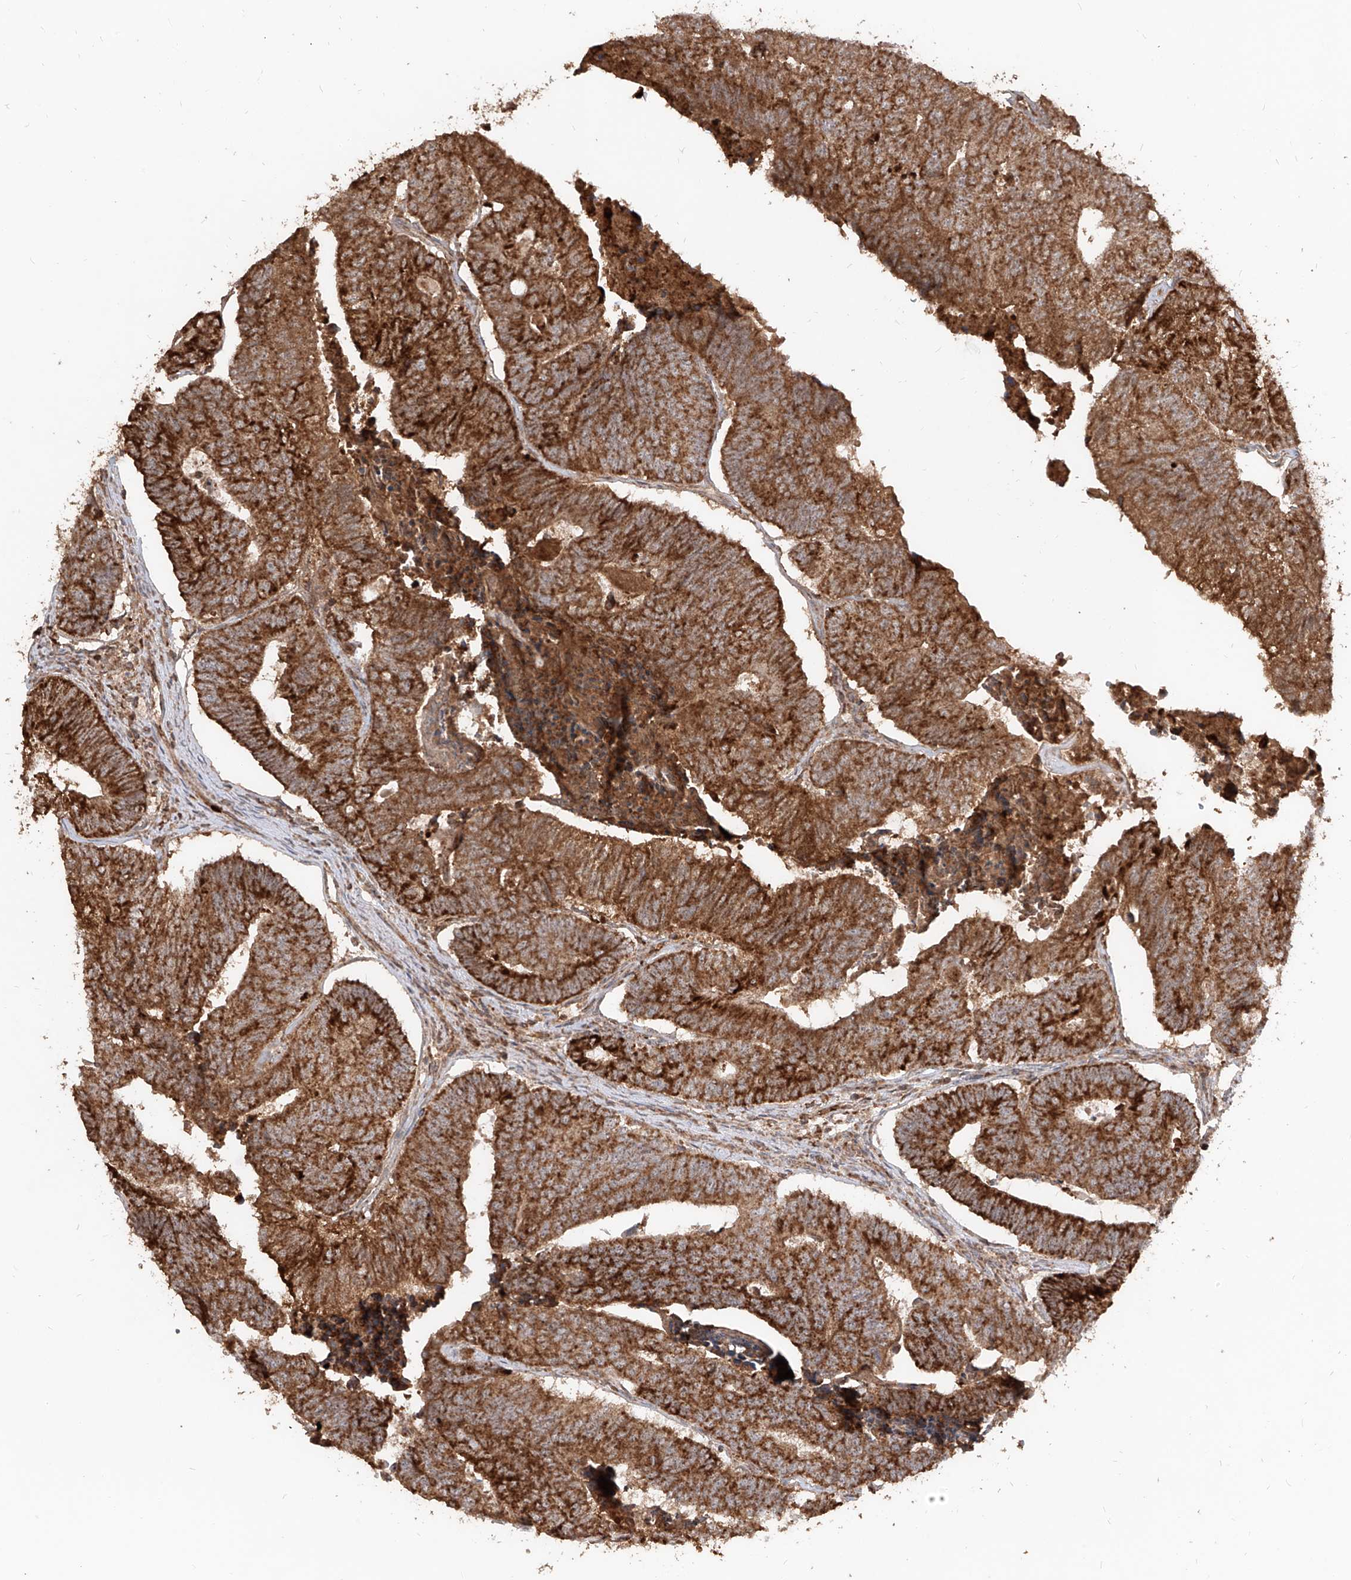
{"staining": {"intensity": "strong", "quantity": ">75%", "location": "cytoplasmic/membranous"}, "tissue": "colorectal cancer", "cell_type": "Tumor cells", "image_type": "cancer", "snomed": [{"axis": "morphology", "description": "Adenocarcinoma, NOS"}, {"axis": "topography", "description": "Colon"}], "caption": "Human colorectal adenocarcinoma stained with a protein marker displays strong staining in tumor cells.", "gene": "AIM2", "patient": {"sex": "female", "age": 67}}